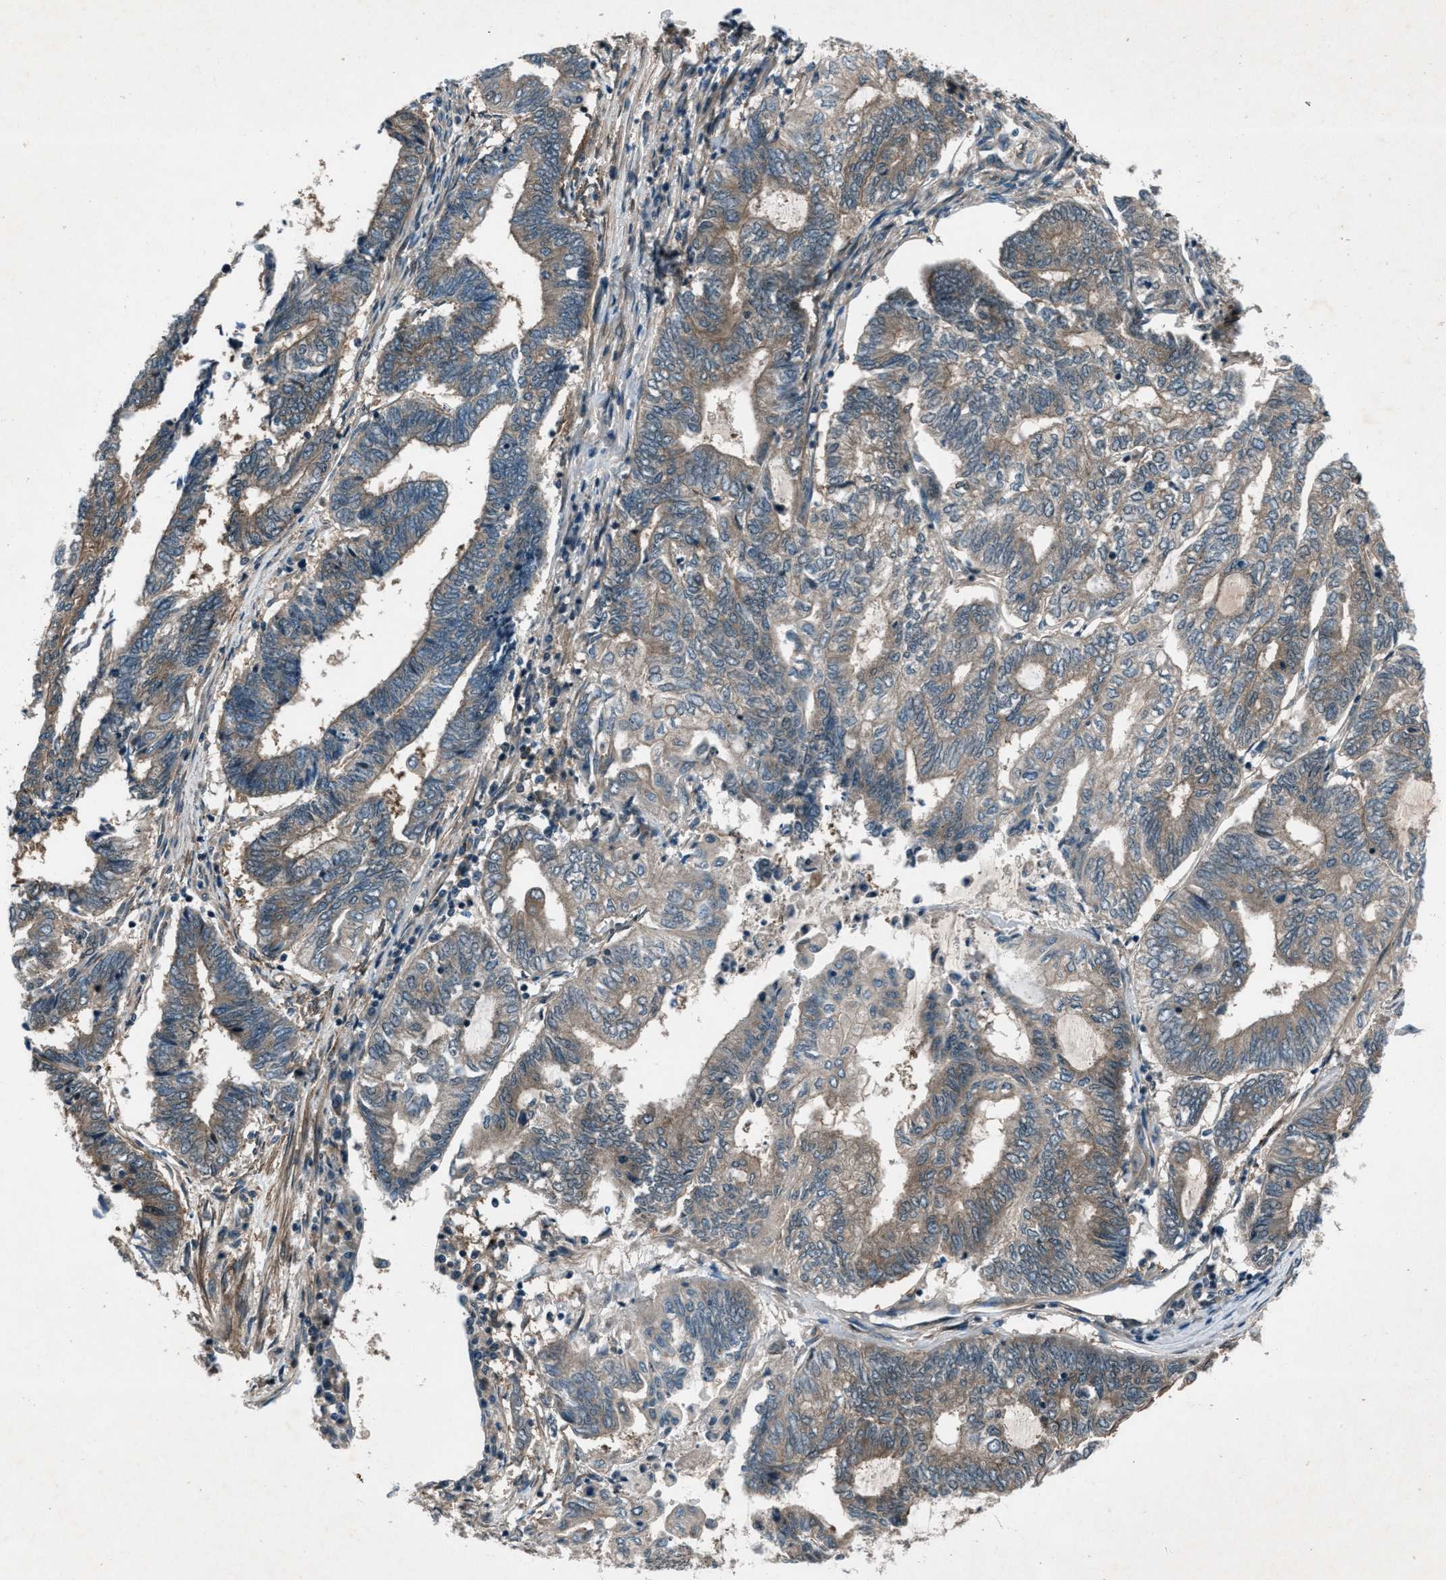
{"staining": {"intensity": "moderate", "quantity": ">75%", "location": "cytoplasmic/membranous"}, "tissue": "endometrial cancer", "cell_type": "Tumor cells", "image_type": "cancer", "snomed": [{"axis": "morphology", "description": "Adenocarcinoma, NOS"}, {"axis": "topography", "description": "Uterus"}, {"axis": "topography", "description": "Endometrium"}], "caption": "This image reveals IHC staining of endometrial cancer, with medium moderate cytoplasmic/membranous staining in approximately >75% of tumor cells.", "gene": "EPSTI1", "patient": {"sex": "female", "age": 70}}